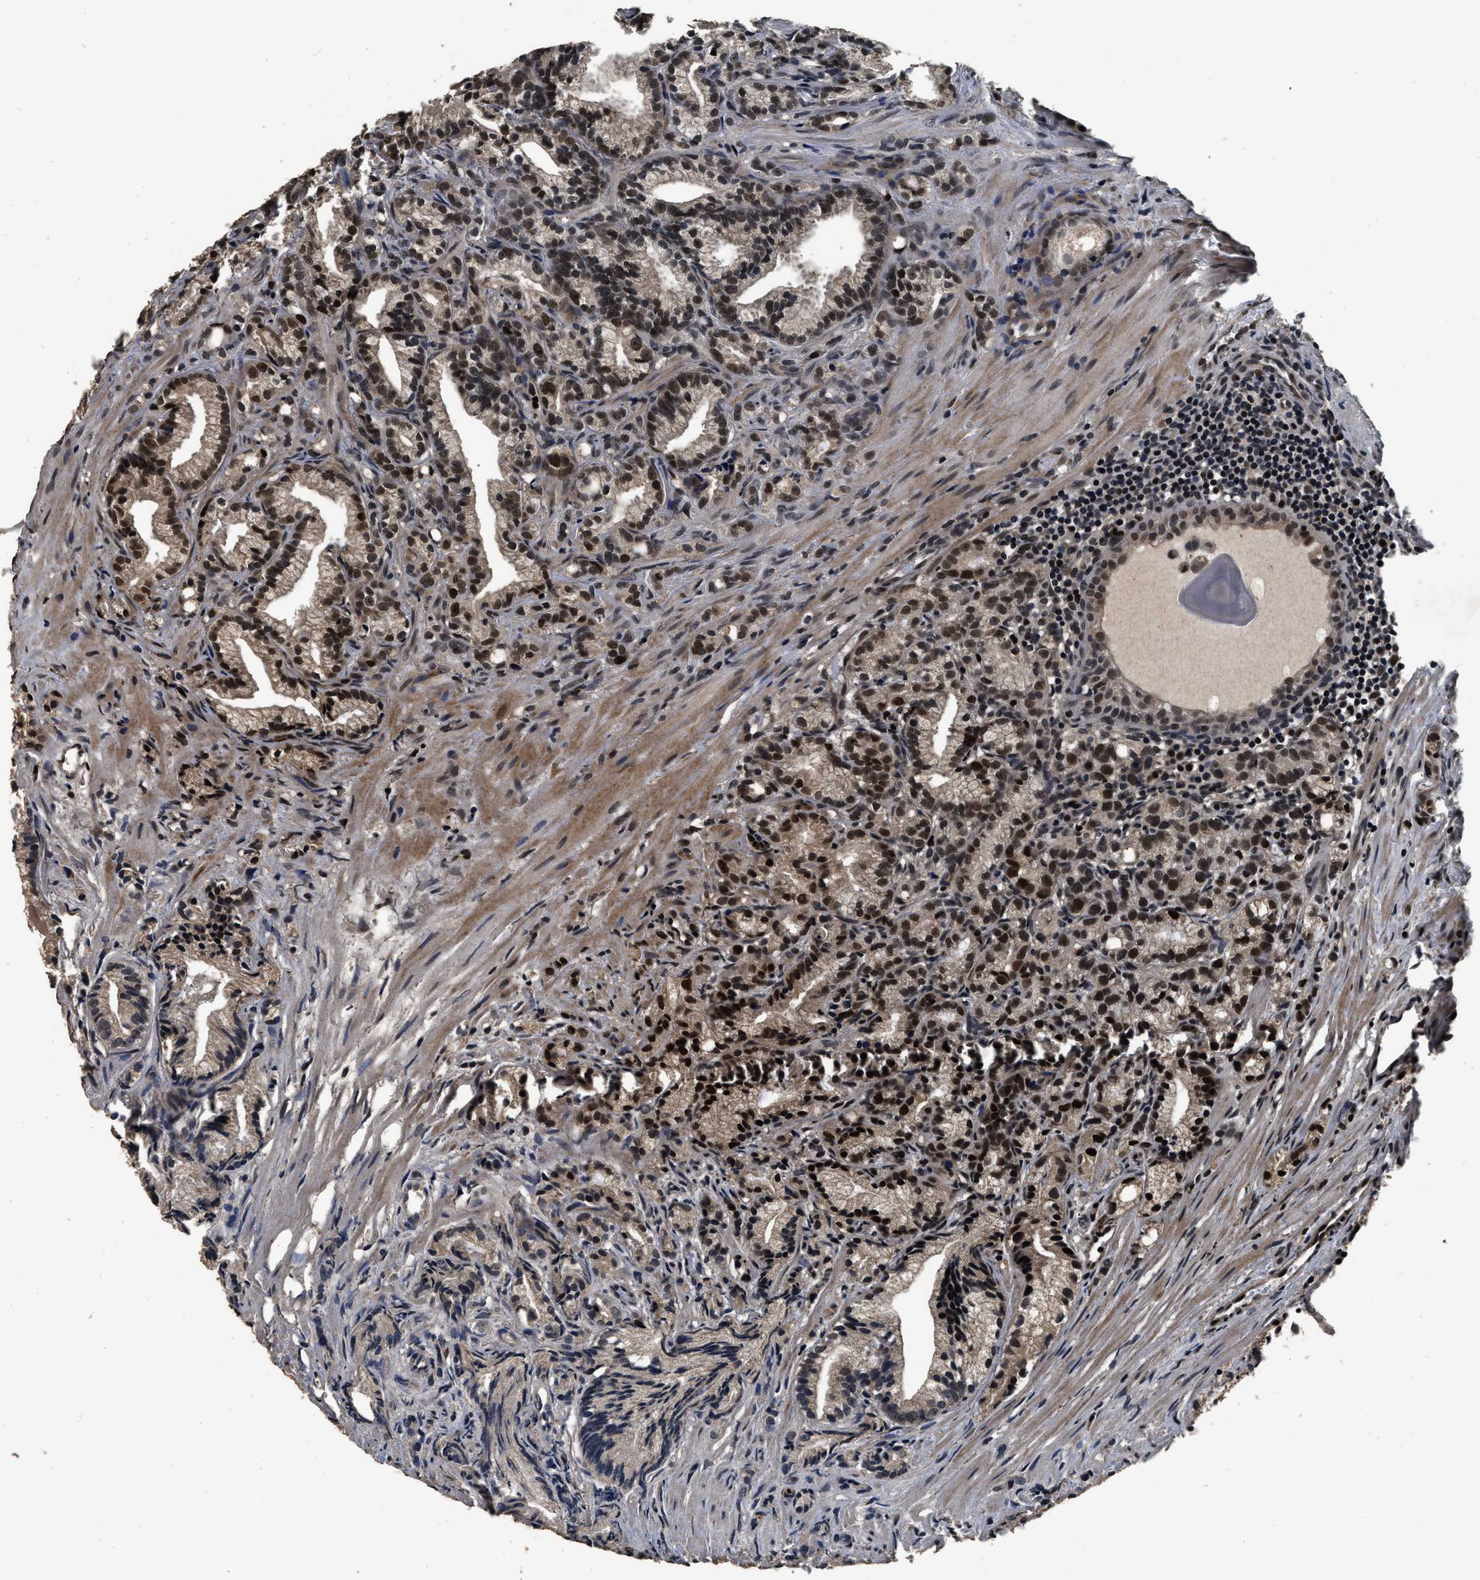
{"staining": {"intensity": "strong", "quantity": ">75%", "location": "nuclear"}, "tissue": "prostate cancer", "cell_type": "Tumor cells", "image_type": "cancer", "snomed": [{"axis": "morphology", "description": "Adenocarcinoma, Low grade"}, {"axis": "topography", "description": "Prostate"}], "caption": "Human prostate cancer (adenocarcinoma (low-grade)) stained for a protein (brown) exhibits strong nuclear positive positivity in about >75% of tumor cells.", "gene": "CSTF1", "patient": {"sex": "male", "age": 89}}